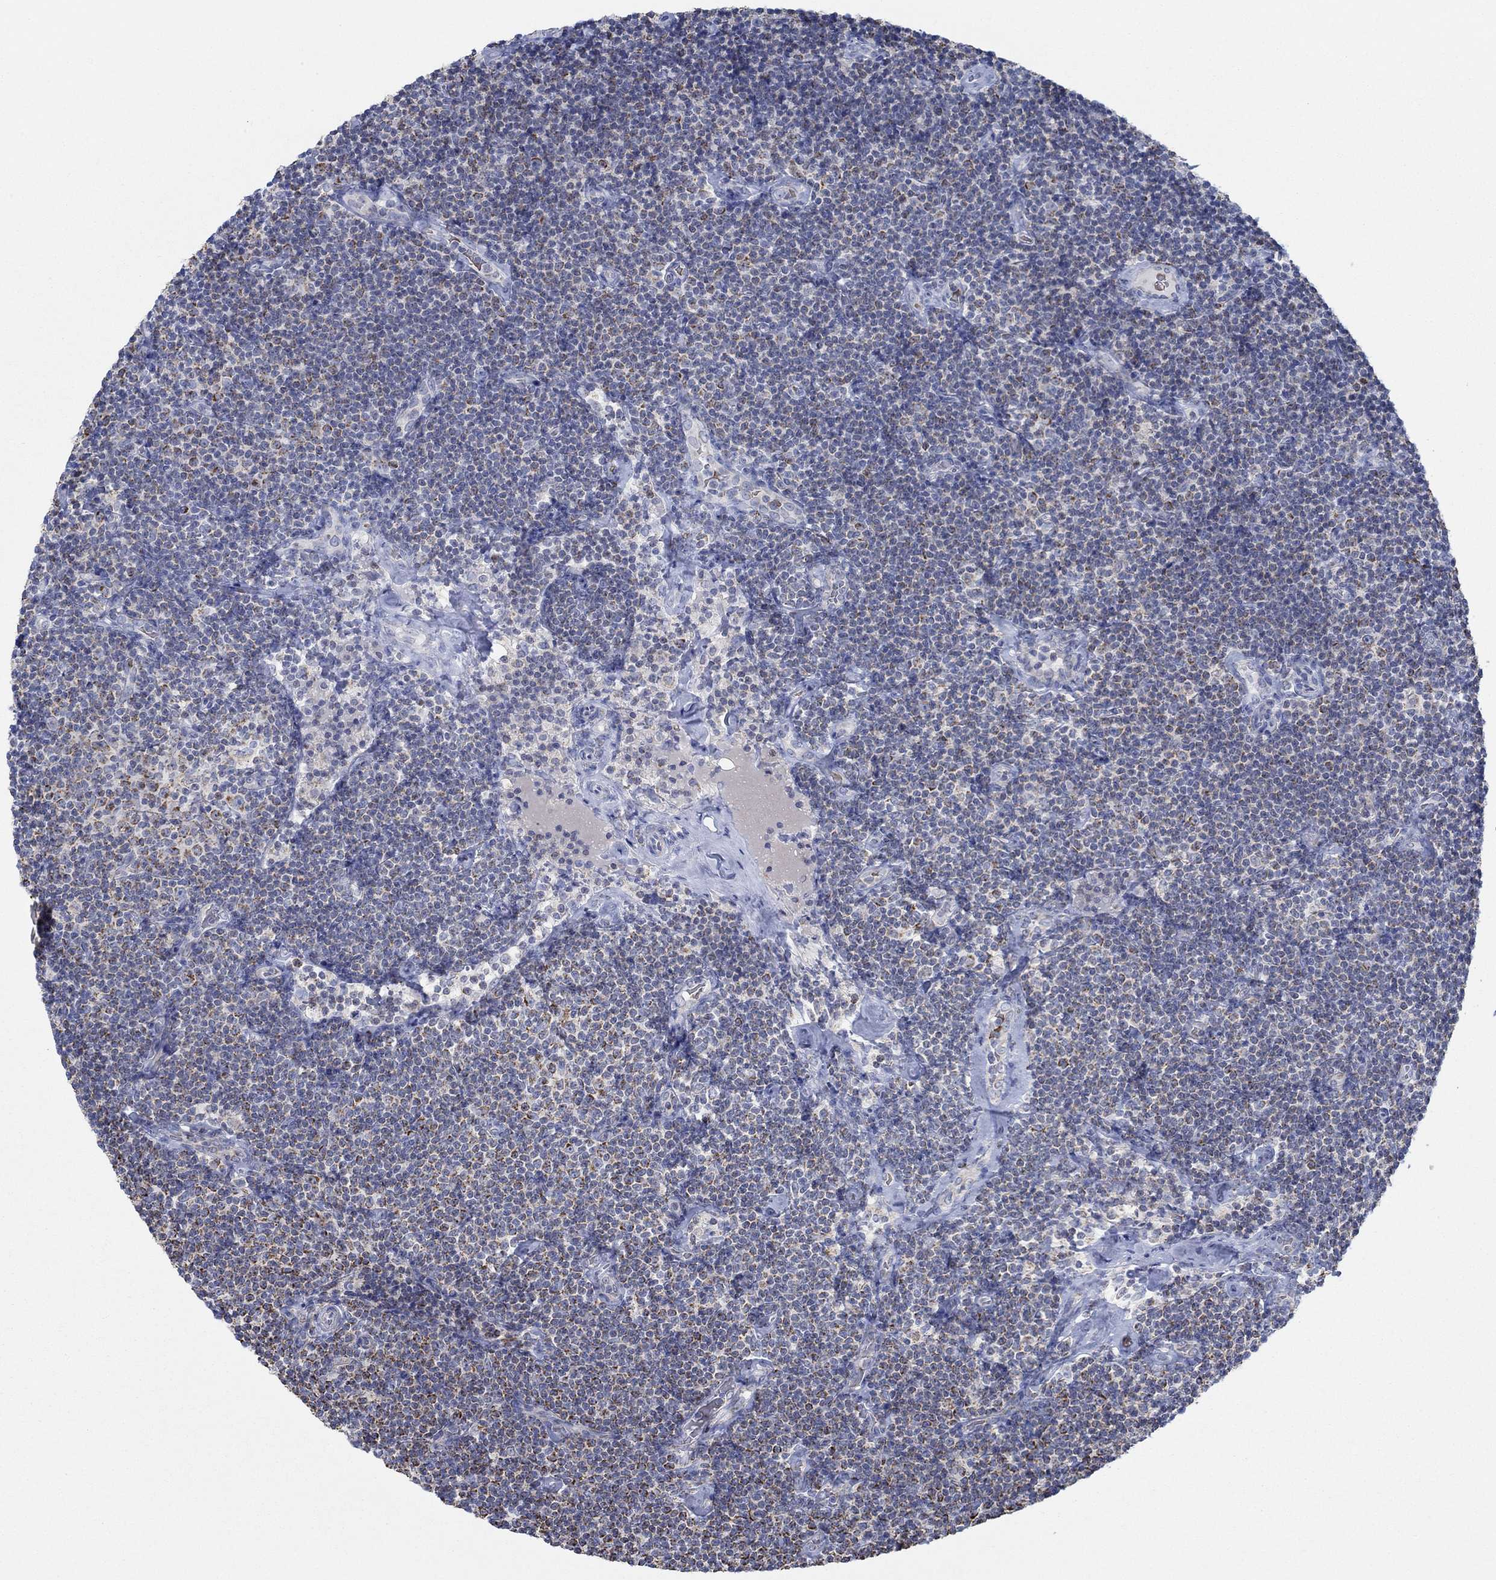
{"staining": {"intensity": "strong", "quantity": "<25%", "location": "cytoplasmic/membranous"}, "tissue": "lymphoma", "cell_type": "Tumor cells", "image_type": "cancer", "snomed": [{"axis": "morphology", "description": "Malignant lymphoma, non-Hodgkin's type, Low grade"}, {"axis": "topography", "description": "Lymph node"}], "caption": "This histopathology image exhibits low-grade malignant lymphoma, non-Hodgkin's type stained with immunohistochemistry (IHC) to label a protein in brown. The cytoplasmic/membranous of tumor cells show strong positivity for the protein. Nuclei are counter-stained blue.", "gene": "GLOD5", "patient": {"sex": "male", "age": 81}}